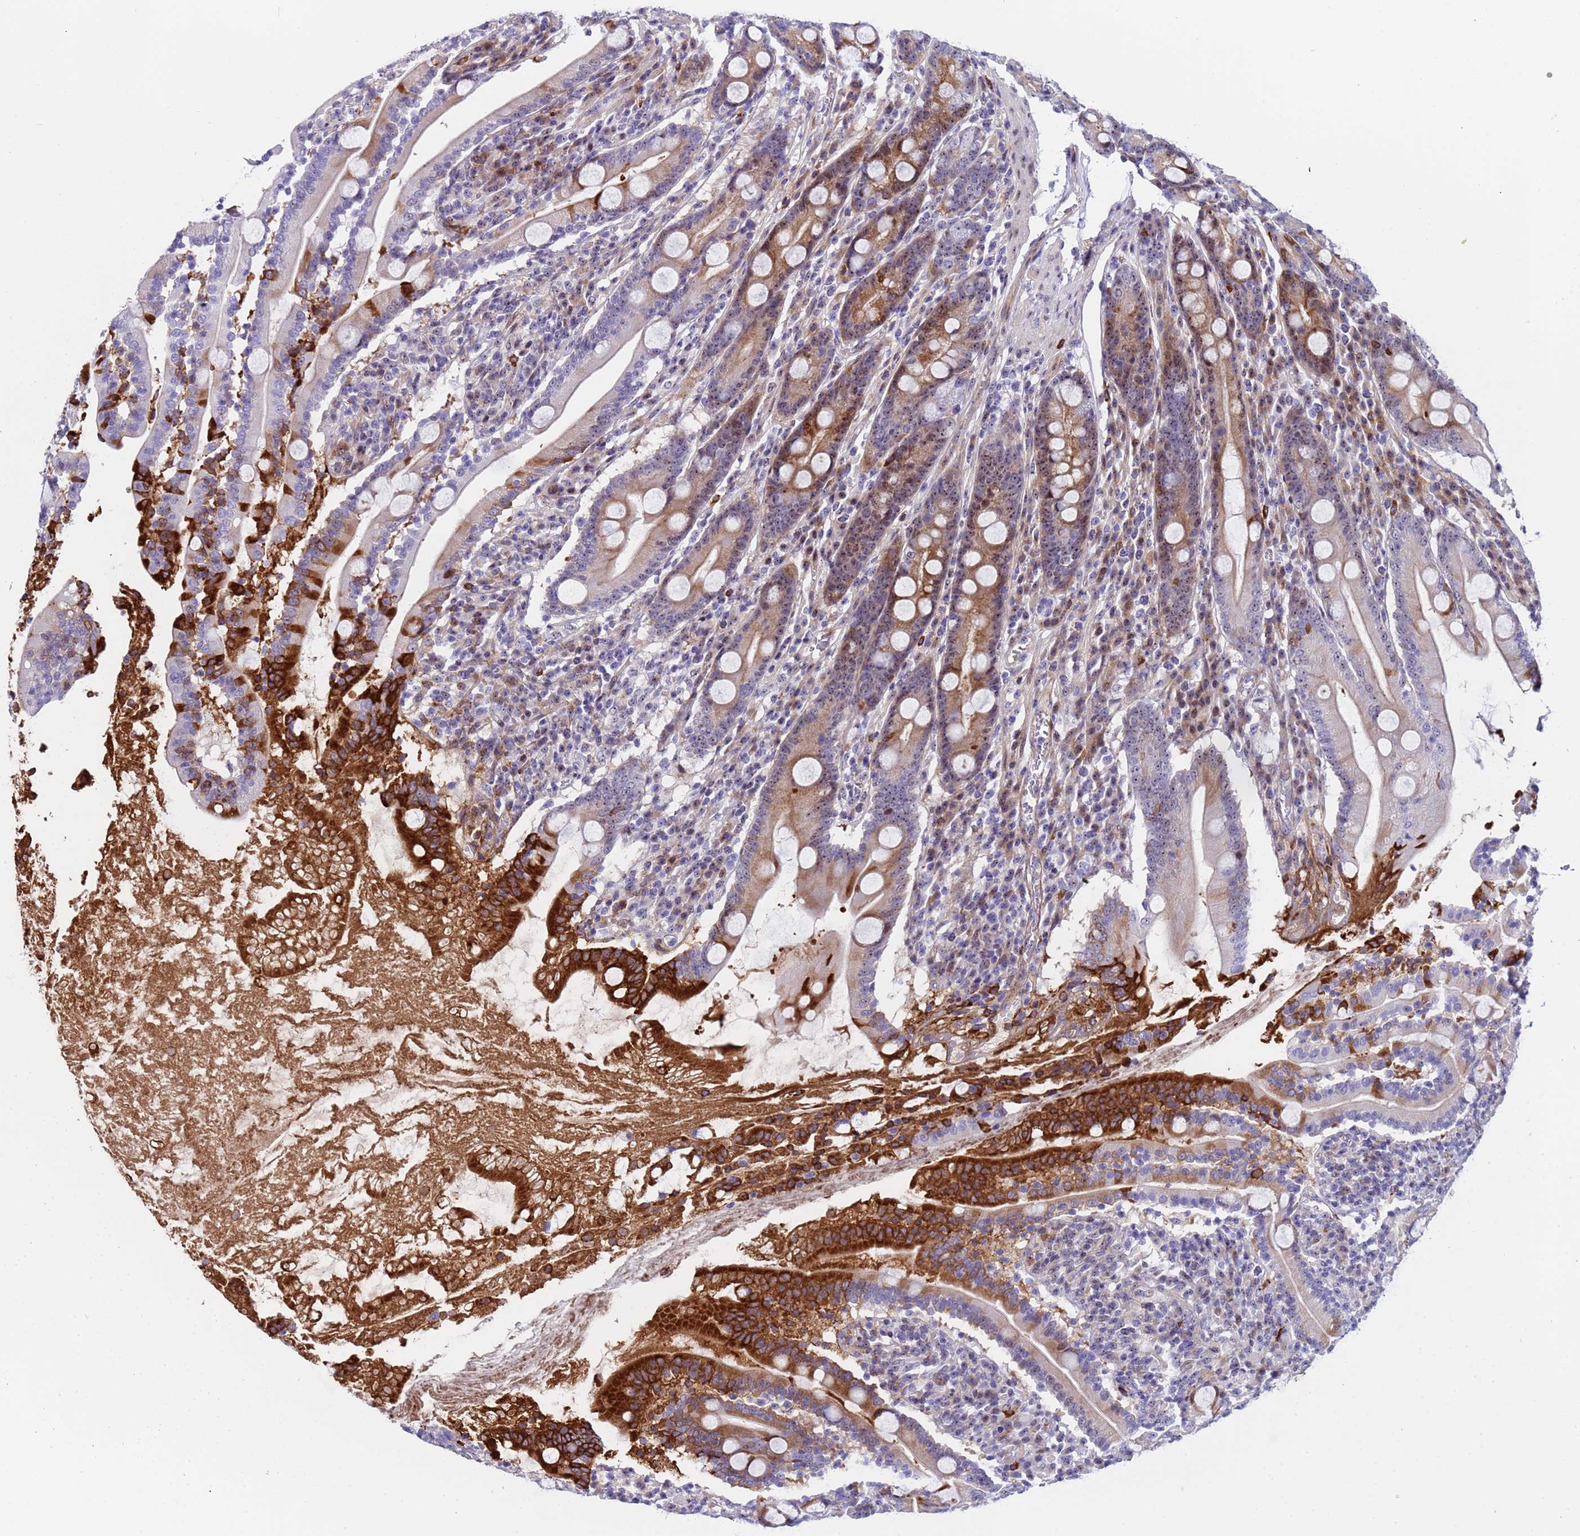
{"staining": {"intensity": "strong", "quantity": "25%-75%", "location": "cytoplasmic/membranous"}, "tissue": "duodenum", "cell_type": "Glandular cells", "image_type": "normal", "snomed": [{"axis": "morphology", "description": "Normal tissue, NOS"}, {"axis": "topography", "description": "Duodenum"}], "caption": "Immunohistochemical staining of normal human duodenum shows strong cytoplasmic/membranous protein positivity in about 25%-75% of glandular cells. (IHC, brightfield microscopy, high magnification).", "gene": "POP5", "patient": {"sex": "male", "age": 35}}